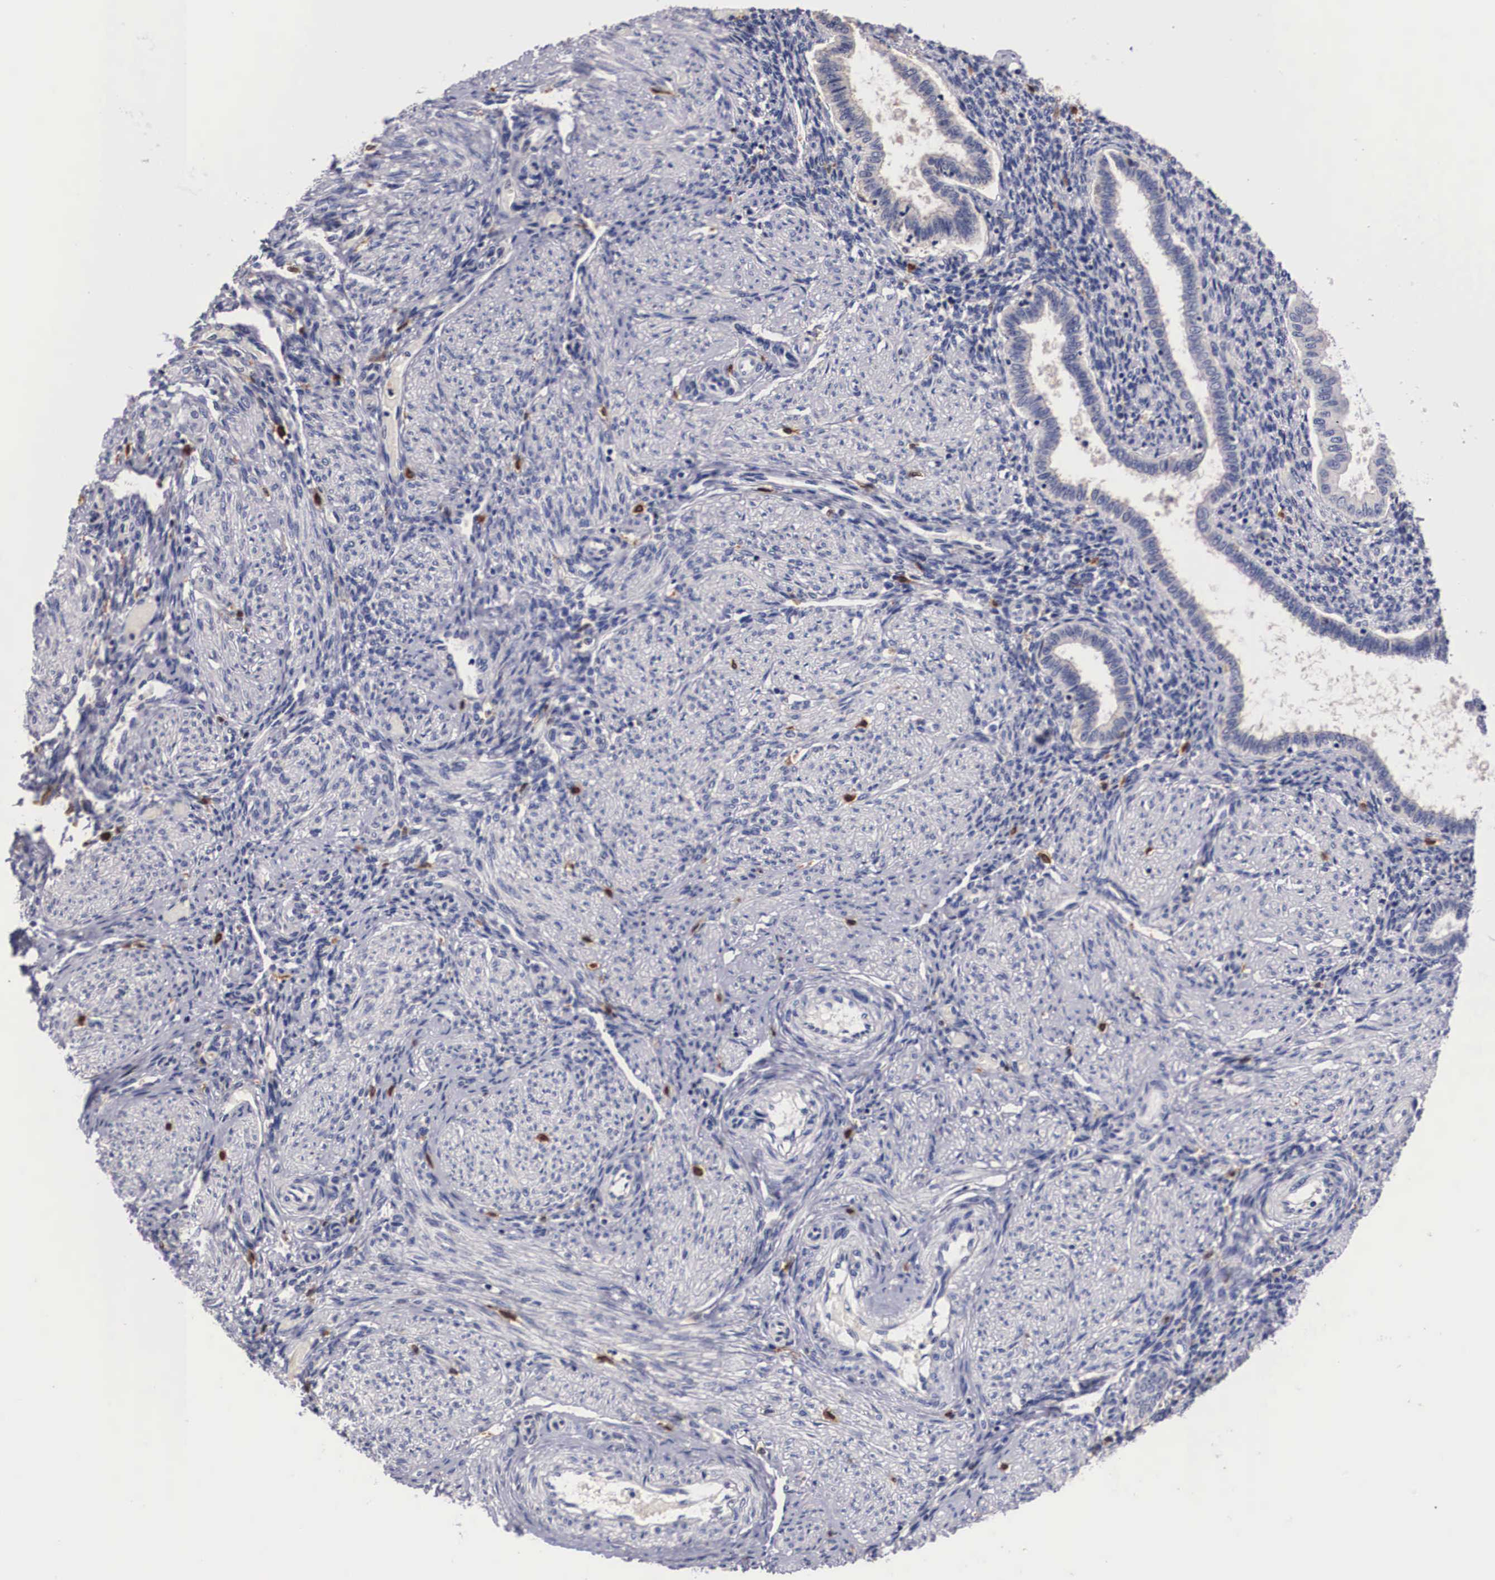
{"staining": {"intensity": "negative", "quantity": "none", "location": "none"}, "tissue": "endometrium", "cell_type": "Cells in endometrial stroma", "image_type": "normal", "snomed": [{"axis": "morphology", "description": "Normal tissue, NOS"}, {"axis": "topography", "description": "Endometrium"}], "caption": "DAB immunohistochemical staining of unremarkable human endometrium shows no significant expression in cells in endometrial stroma.", "gene": "RENBP", "patient": {"sex": "female", "age": 36}}